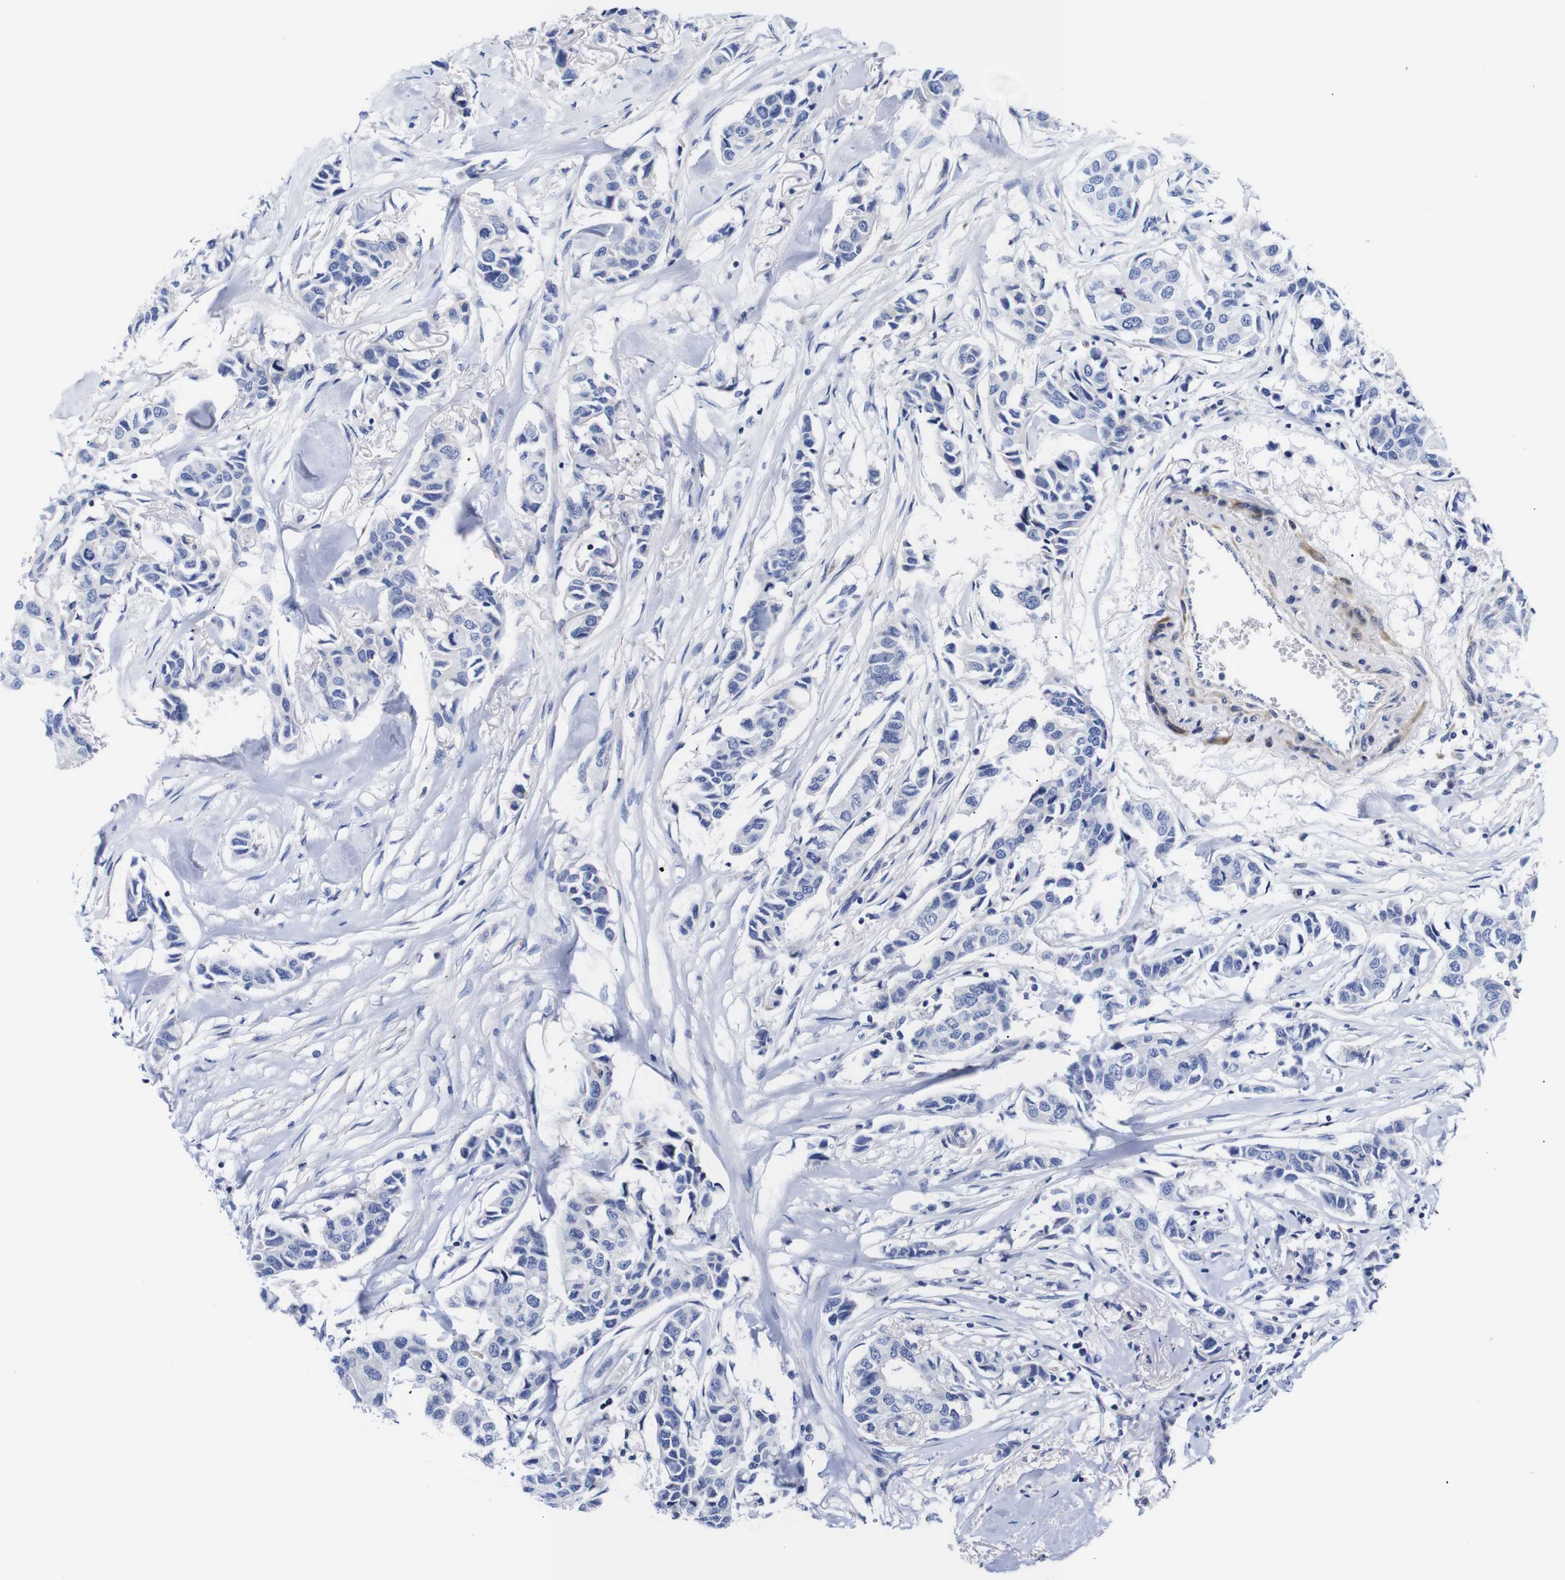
{"staining": {"intensity": "negative", "quantity": "none", "location": "none"}, "tissue": "breast cancer", "cell_type": "Tumor cells", "image_type": "cancer", "snomed": [{"axis": "morphology", "description": "Duct carcinoma"}, {"axis": "topography", "description": "Breast"}], "caption": "Immunohistochemistry (IHC) histopathology image of human breast intraductal carcinoma stained for a protein (brown), which shows no positivity in tumor cells. (DAB immunohistochemistry (IHC) with hematoxylin counter stain).", "gene": "LRRC55", "patient": {"sex": "female", "age": 80}}